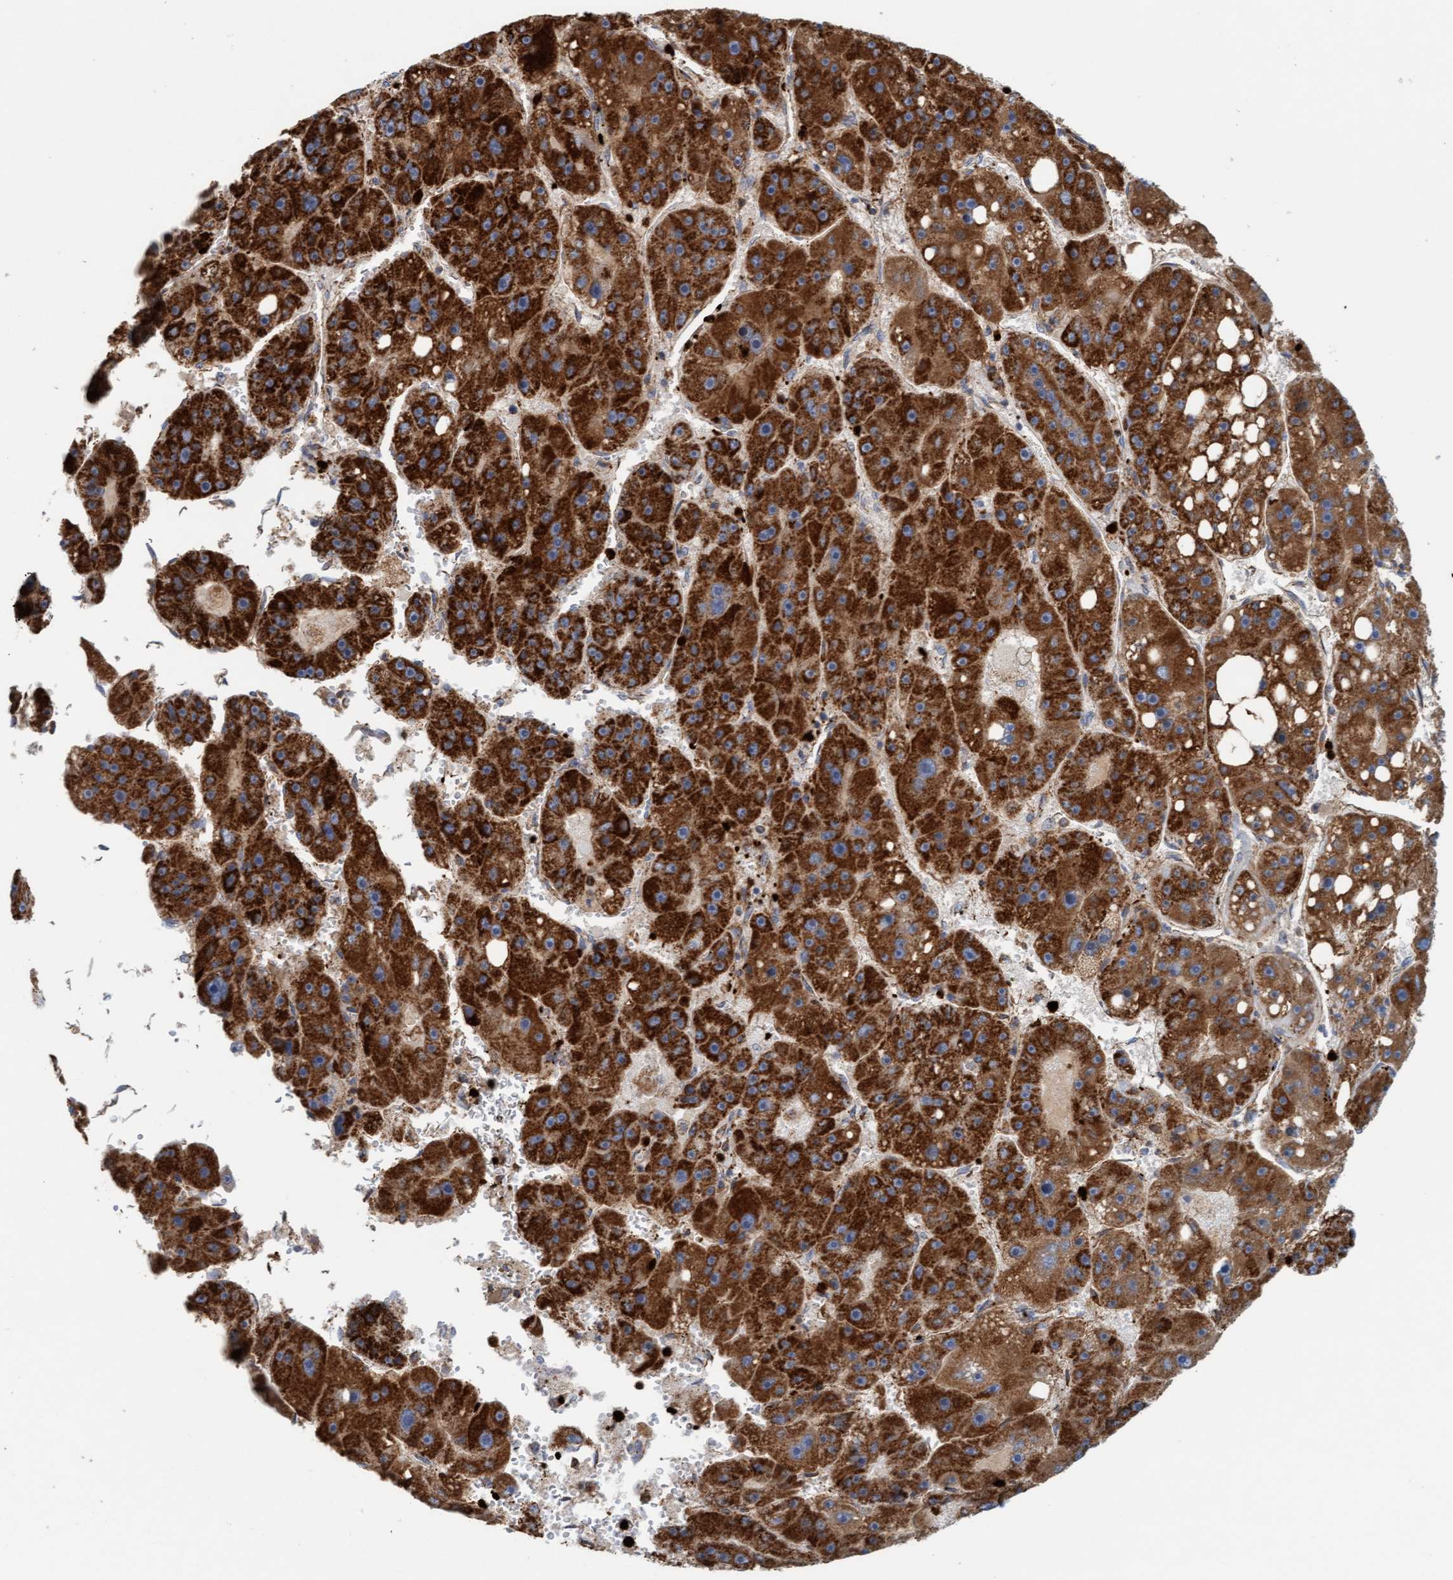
{"staining": {"intensity": "strong", "quantity": ">75%", "location": "cytoplasmic/membranous"}, "tissue": "liver cancer", "cell_type": "Tumor cells", "image_type": "cancer", "snomed": [{"axis": "morphology", "description": "Carcinoma, Hepatocellular, NOS"}, {"axis": "topography", "description": "Liver"}], "caption": "Immunohistochemical staining of liver hepatocellular carcinoma exhibits high levels of strong cytoplasmic/membranous protein positivity in about >75% of tumor cells. (Brightfield microscopy of DAB IHC at high magnification).", "gene": "B9D1", "patient": {"sex": "female", "age": 61}}